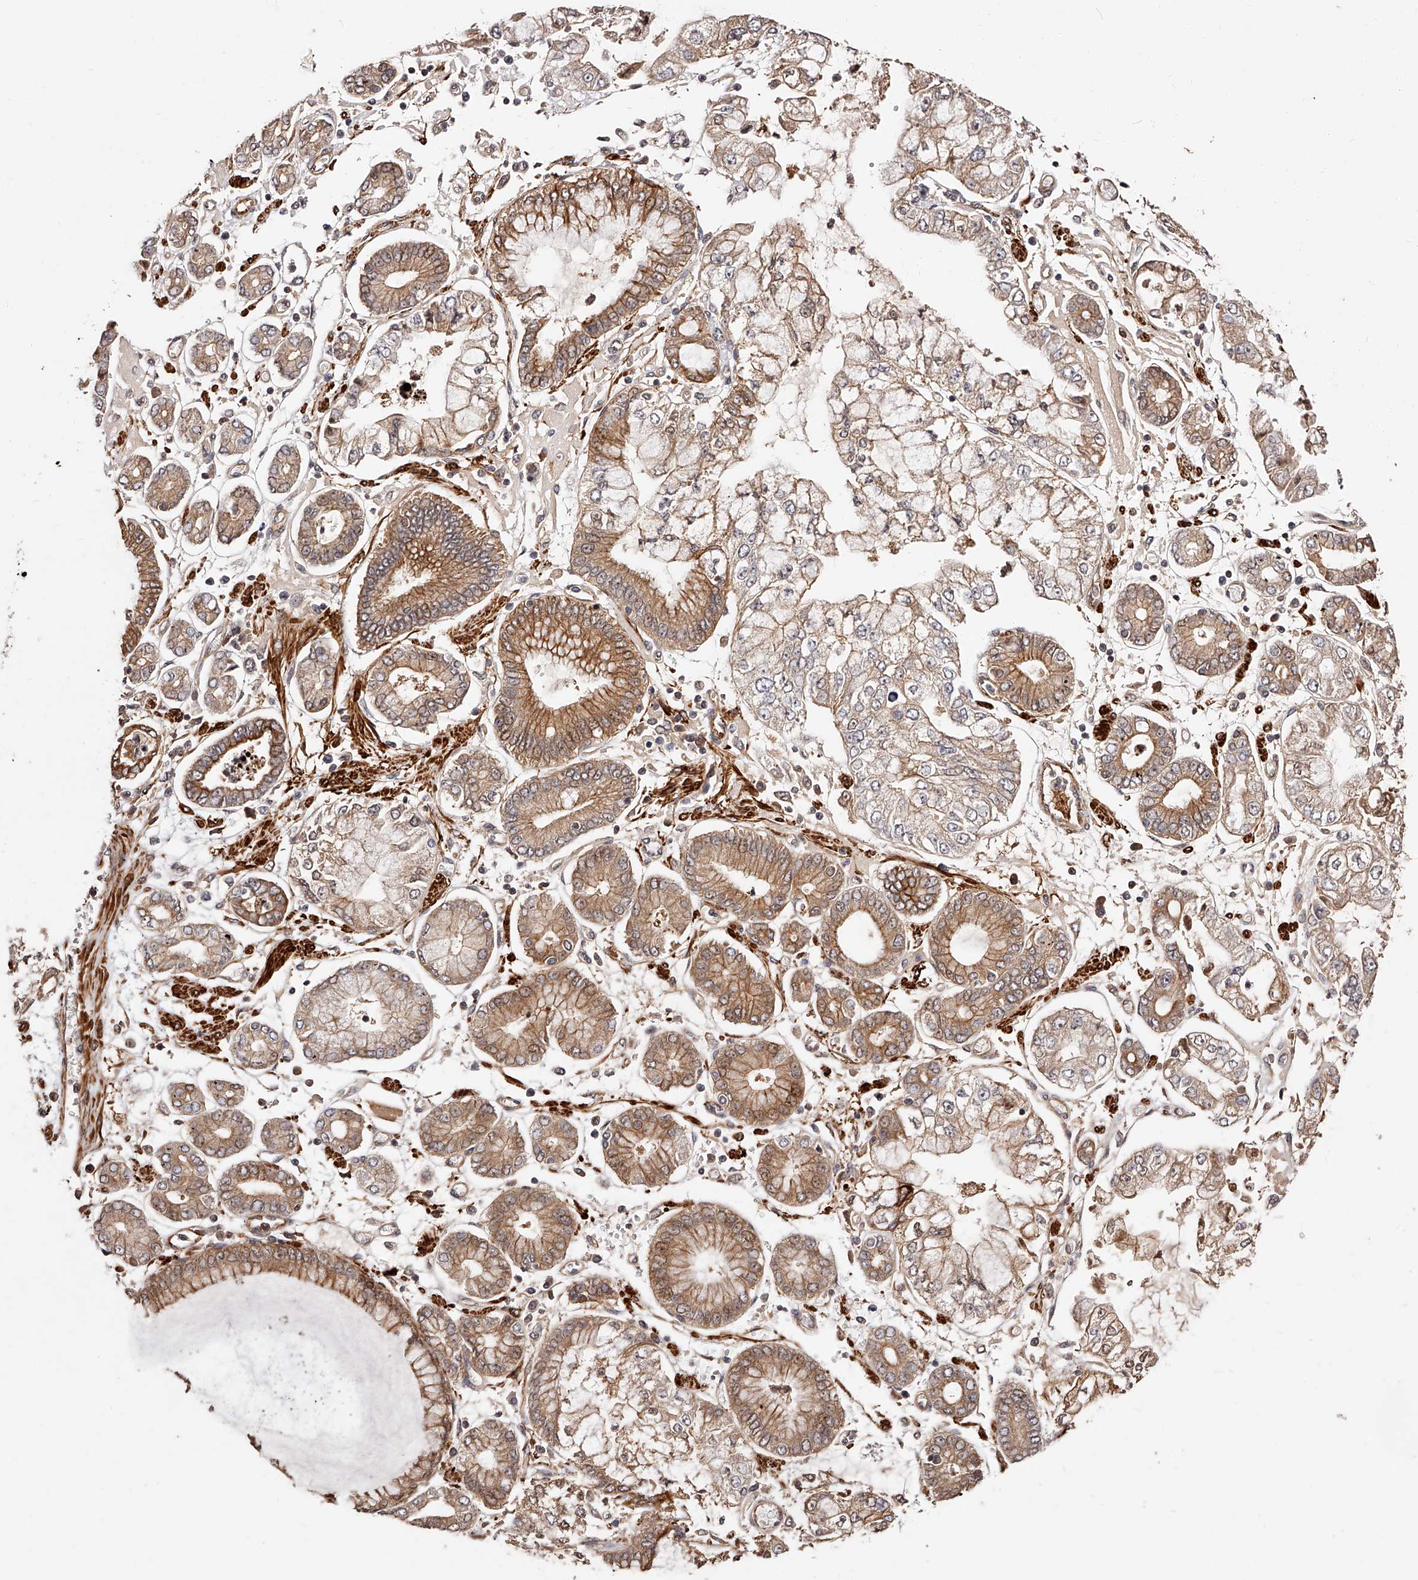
{"staining": {"intensity": "moderate", "quantity": "25%-75%", "location": "cytoplasmic/membranous"}, "tissue": "stomach cancer", "cell_type": "Tumor cells", "image_type": "cancer", "snomed": [{"axis": "morphology", "description": "Adenocarcinoma, NOS"}, {"axis": "topography", "description": "Stomach"}], "caption": "Immunohistochemical staining of human stomach adenocarcinoma displays medium levels of moderate cytoplasmic/membranous protein positivity in about 25%-75% of tumor cells.", "gene": "CUL7", "patient": {"sex": "male", "age": 76}}